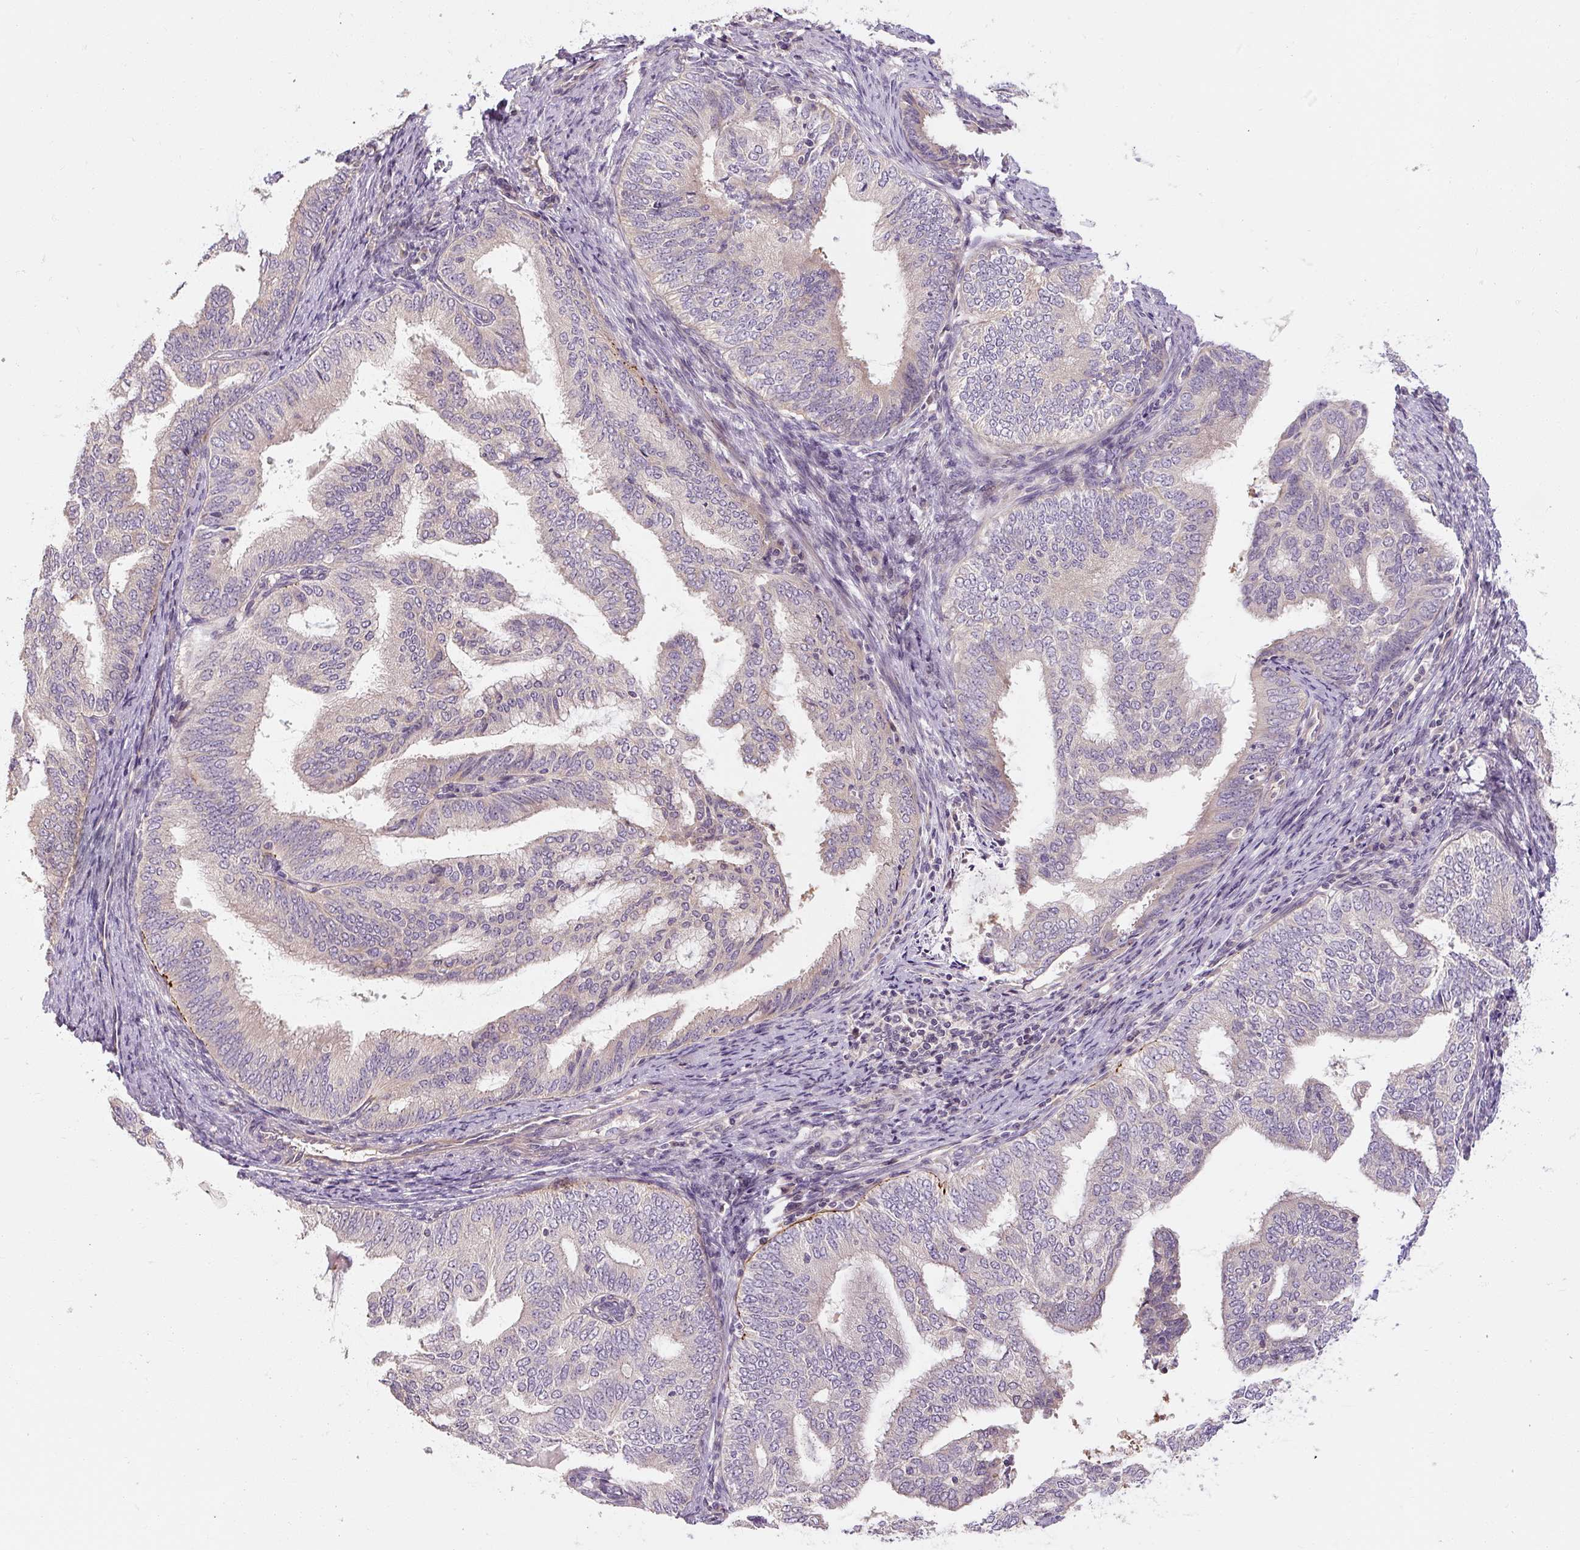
{"staining": {"intensity": "moderate", "quantity": "<25%", "location": "cytoplasmic/membranous"}, "tissue": "endometrial cancer", "cell_type": "Tumor cells", "image_type": "cancer", "snomed": [{"axis": "morphology", "description": "Adenocarcinoma, NOS"}, {"axis": "topography", "description": "Endometrium"}], "caption": "IHC of human endometrial adenocarcinoma shows low levels of moderate cytoplasmic/membranous positivity in about <25% of tumor cells. (IHC, brightfield microscopy, high magnification).", "gene": "RB1CC1", "patient": {"sex": "female", "age": 58}}